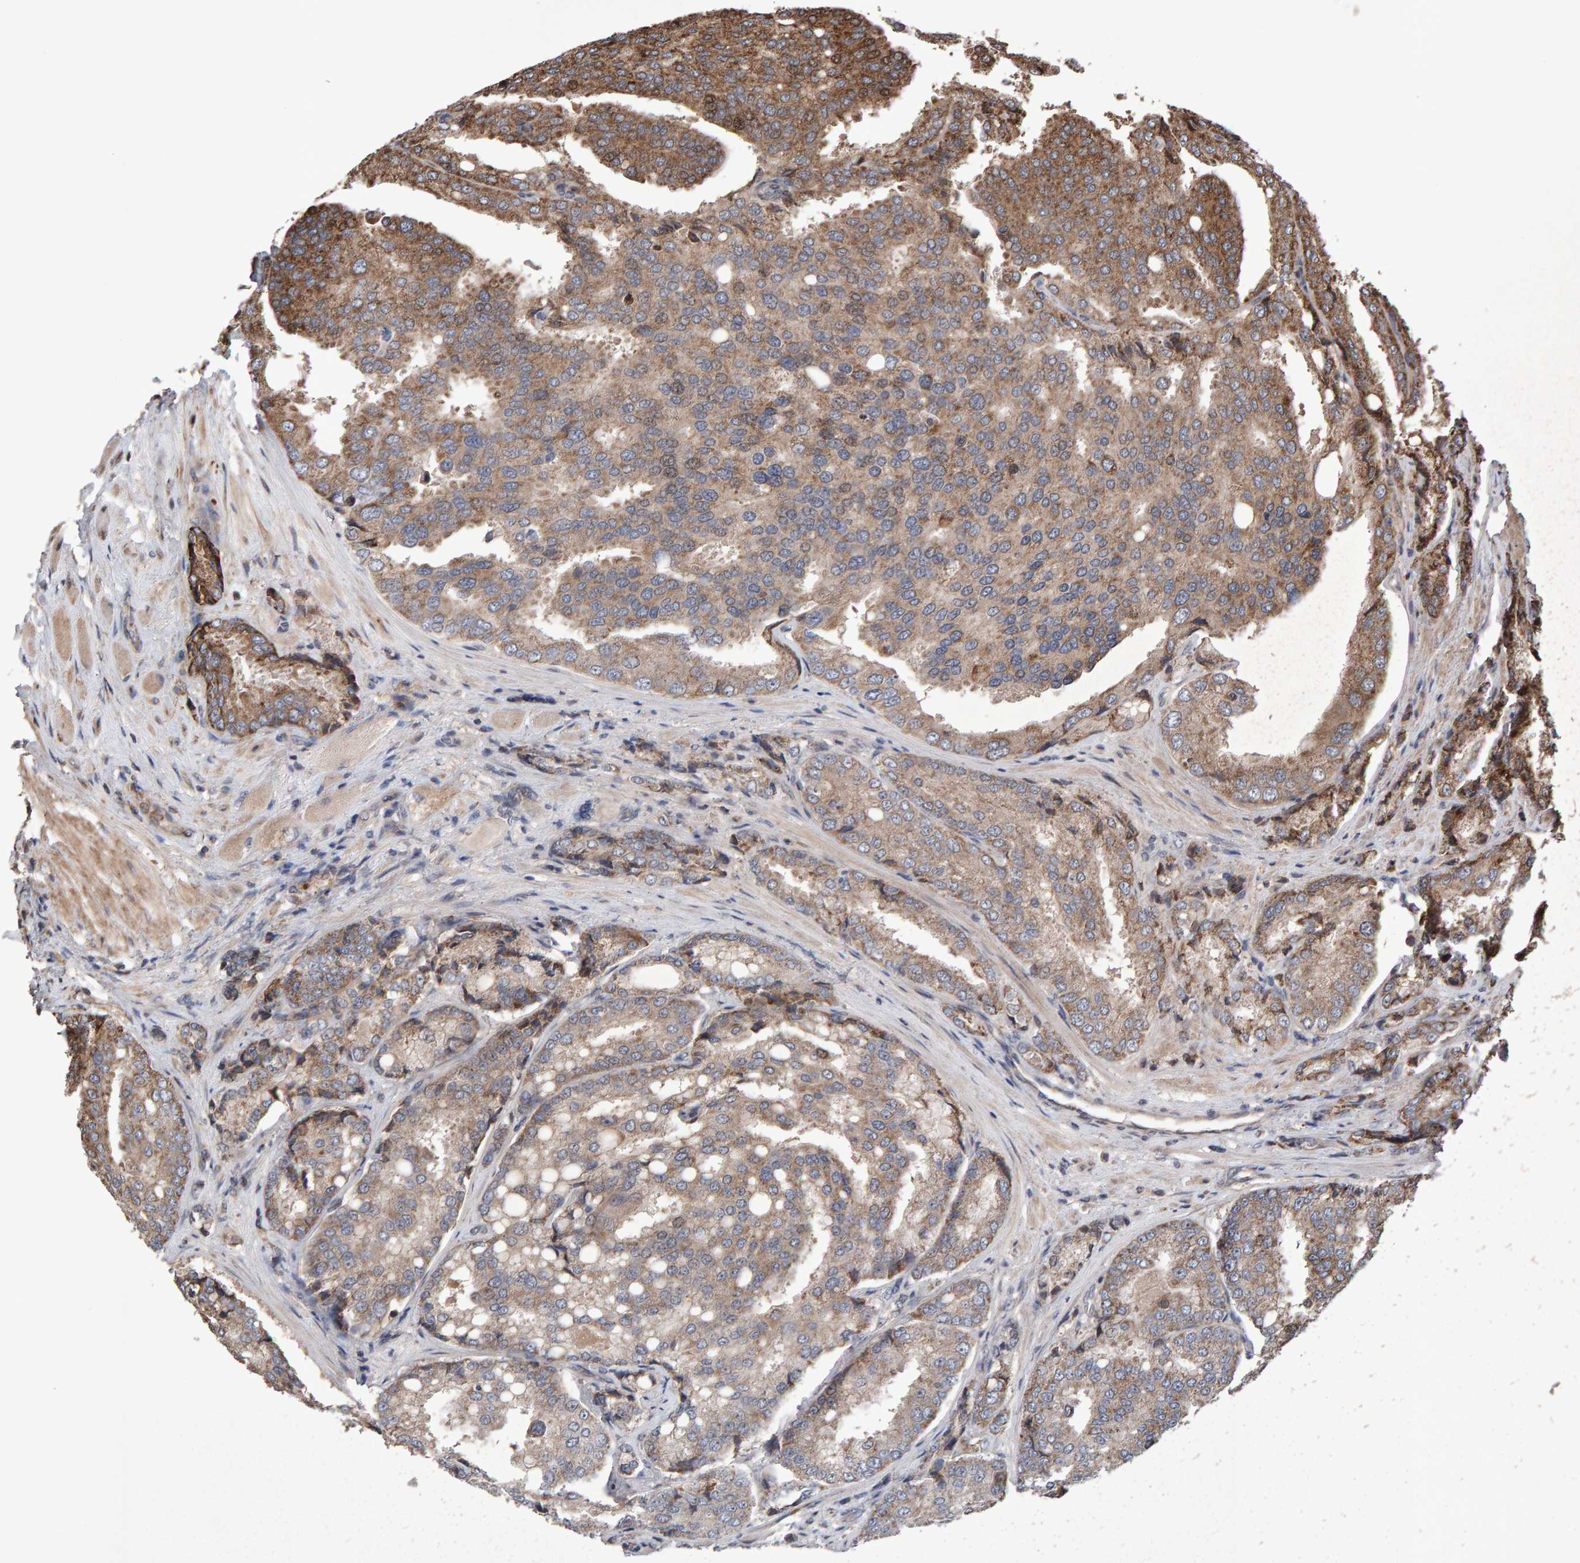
{"staining": {"intensity": "moderate", "quantity": ">75%", "location": "cytoplasmic/membranous"}, "tissue": "prostate cancer", "cell_type": "Tumor cells", "image_type": "cancer", "snomed": [{"axis": "morphology", "description": "Adenocarcinoma, High grade"}, {"axis": "topography", "description": "Prostate"}], "caption": "Protein staining of prostate adenocarcinoma (high-grade) tissue reveals moderate cytoplasmic/membranous expression in about >75% of tumor cells.", "gene": "PECR", "patient": {"sex": "male", "age": 50}}